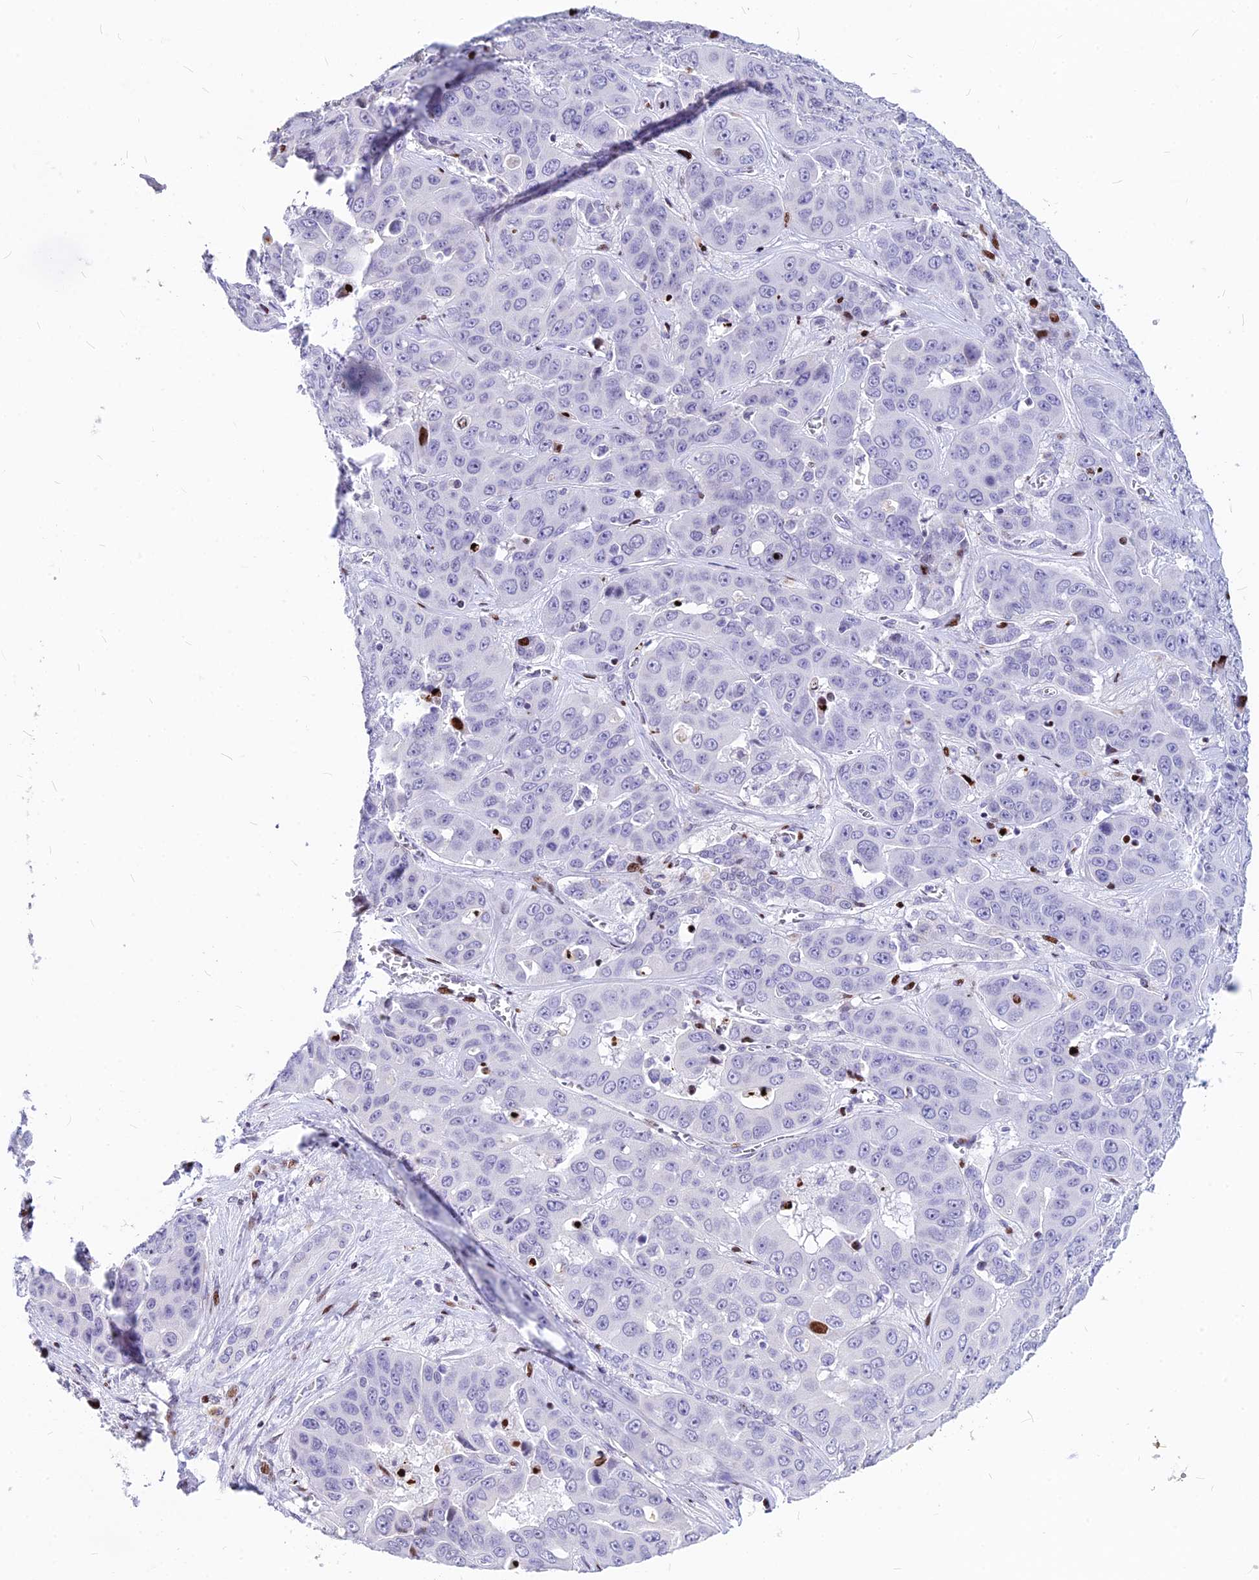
{"staining": {"intensity": "moderate", "quantity": "<25%", "location": "nuclear"}, "tissue": "liver cancer", "cell_type": "Tumor cells", "image_type": "cancer", "snomed": [{"axis": "morphology", "description": "Cholangiocarcinoma"}, {"axis": "topography", "description": "Liver"}], "caption": "Cholangiocarcinoma (liver) stained for a protein (brown) demonstrates moderate nuclear positive expression in about <25% of tumor cells.", "gene": "PRPS1", "patient": {"sex": "female", "age": 52}}